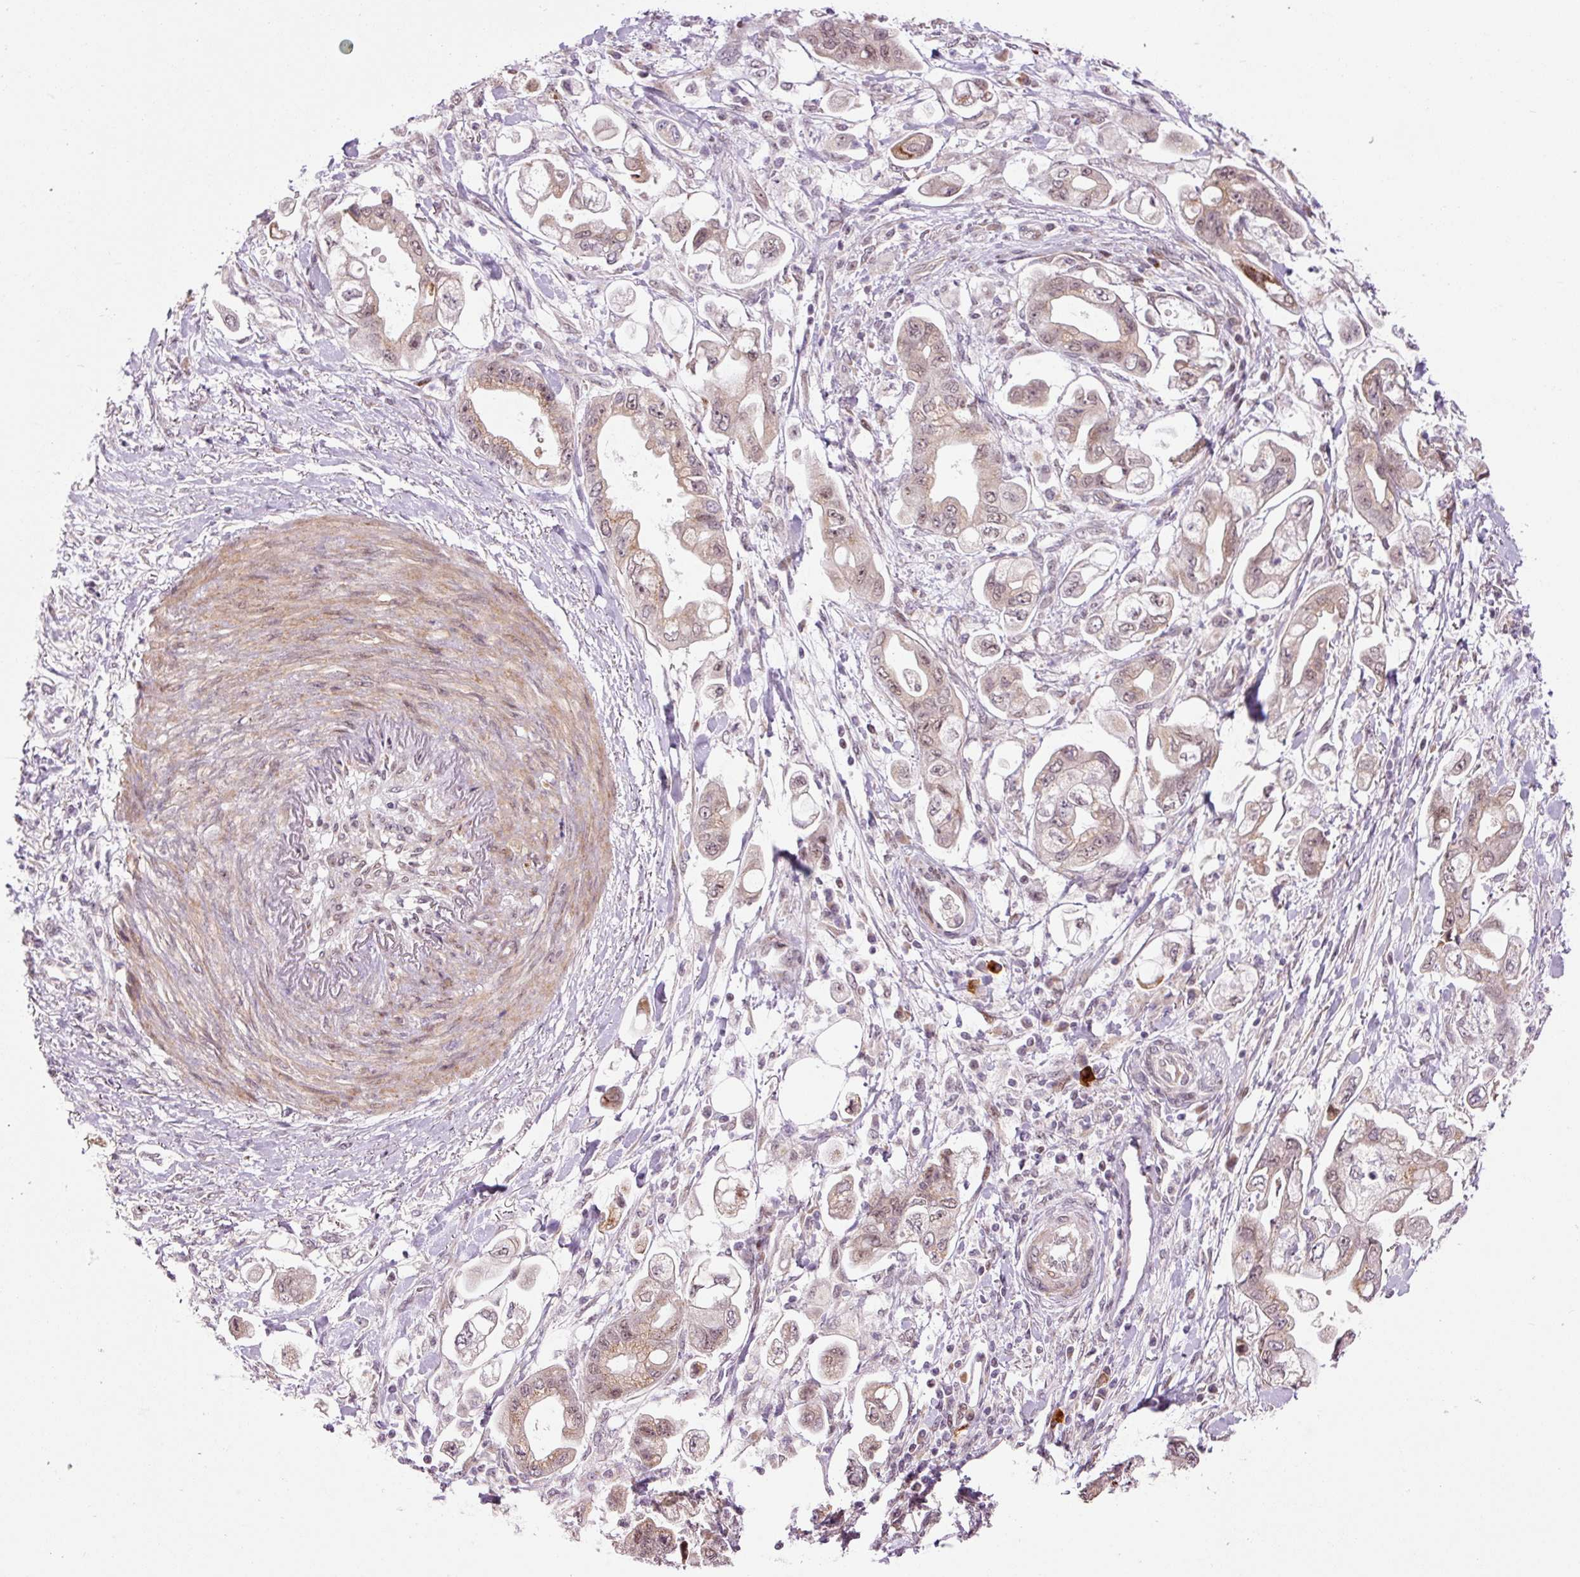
{"staining": {"intensity": "weak", "quantity": ">75%", "location": "cytoplasmic/membranous,nuclear"}, "tissue": "stomach cancer", "cell_type": "Tumor cells", "image_type": "cancer", "snomed": [{"axis": "morphology", "description": "Adenocarcinoma, NOS"}, {"axis": "topography", "description": "Stomach"}], "caption": "Immunohistochemical staining of human stomach adenocarcinoma exhibits low levels of weak cytoplasmic/membranous and nuclear protein positivity in approximately >75% of tumor cells. (Stains: DAB (3,3'-diaminobenzidine) in brown, nuclei in blue, Microscopy: brightfield microscopy at high magnification).", "gene": "ANKRD20A1", "patient": {"sex": "male", "age": 62}}